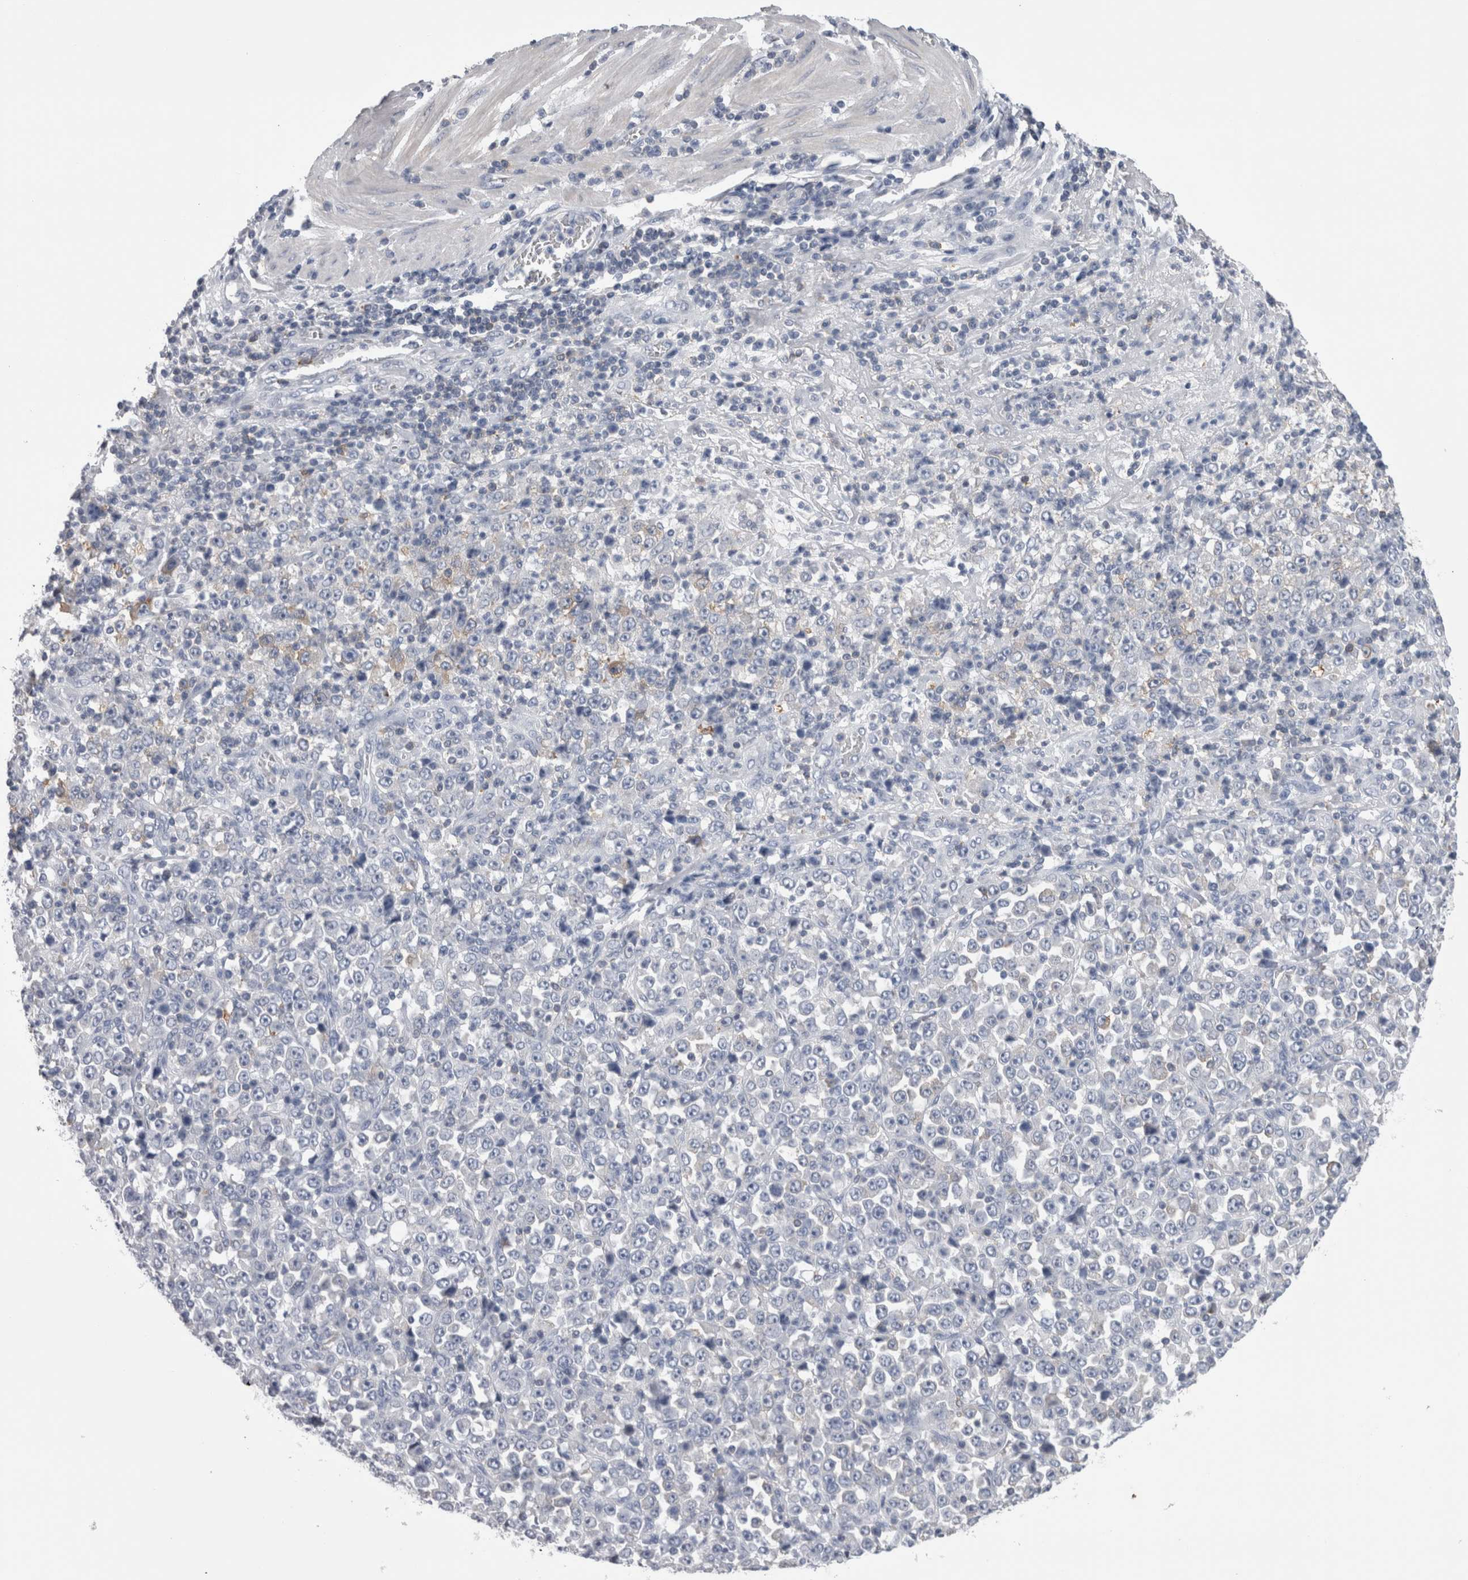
{"staining": {"intensity": "negative", "quantity": "none", "location": "none"}, "tissue": "stomach cancer", "cell_type": "Tumor cells", "image_type": "cancer", "snomed": [{"axis": "morphology", "description": "Normal tissue, NOS"}, {"axis": "morphology", "description": "Adenocarcinoma, NOS"}, {"axis": "topography", "description": "Stomach, upper"}, {"axis": "topography", "description": "Stomach"}], "caption": "IHC micrograph of adenocarcinoma (stomach) stained for a protein (brown), which shows no staining in tumor cells.", "gene": "DCTN6", "patient": {"sex": "male", "age": 59}}